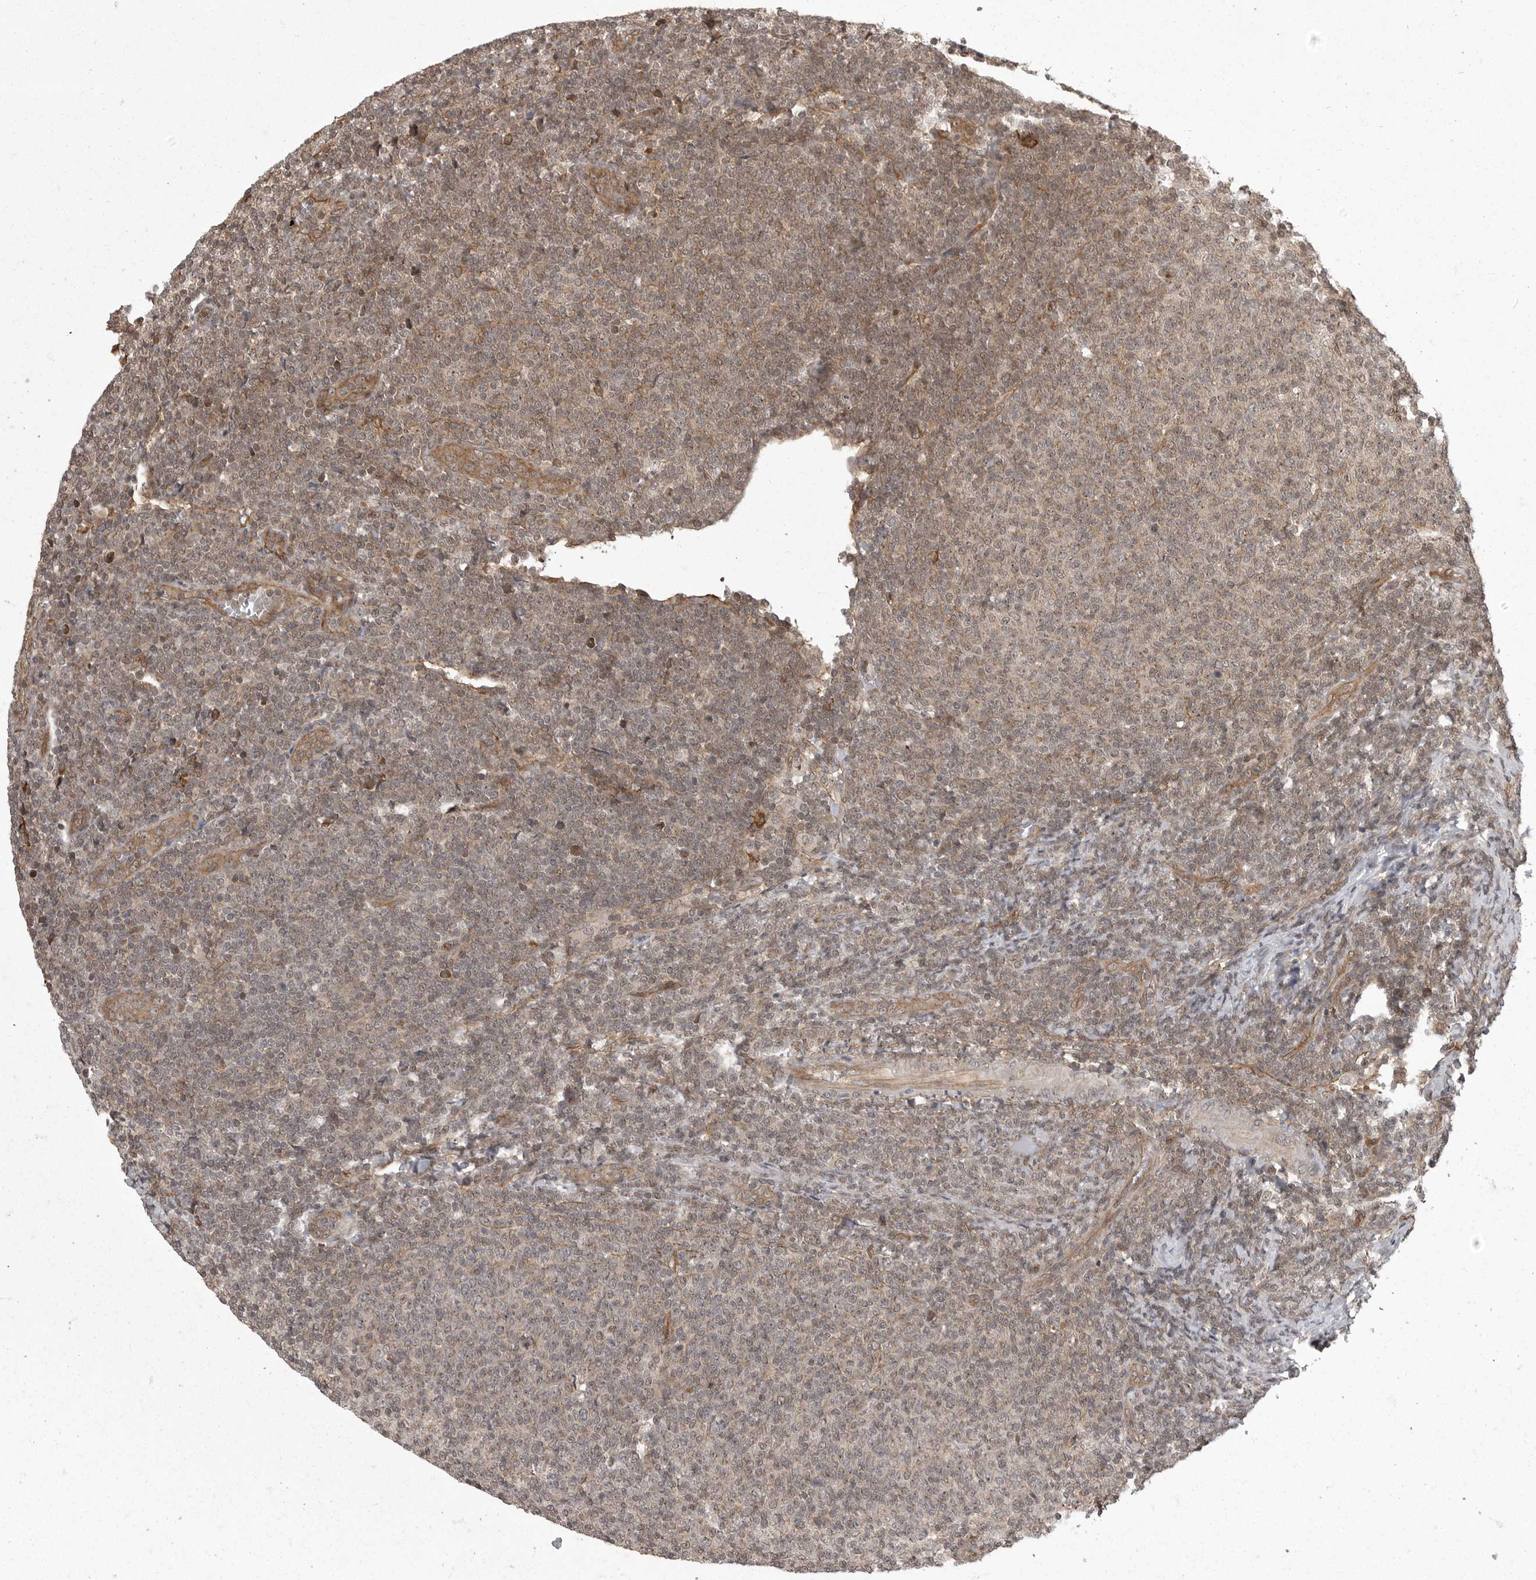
{"staining": {"intensity": "weak", "quantity": "25%-75%", "location": "cytoplasmic/membranous"}, "tissue": "lymphoma", "cell_type": "Tumor cells", "image_type": "cancer", "snomed": [{"axis": "morphology", "description": "Malignant lymphoma, non-Hodgkin's type, Low grade"}, {"axis": "topography", "description": "Lymph node"}], "caption": "Lymphoma stained with a protein marker displays weak staining in tumor cells.", "gene": "DNAJC8", "patient": {"sex": "male", "age": 66}}